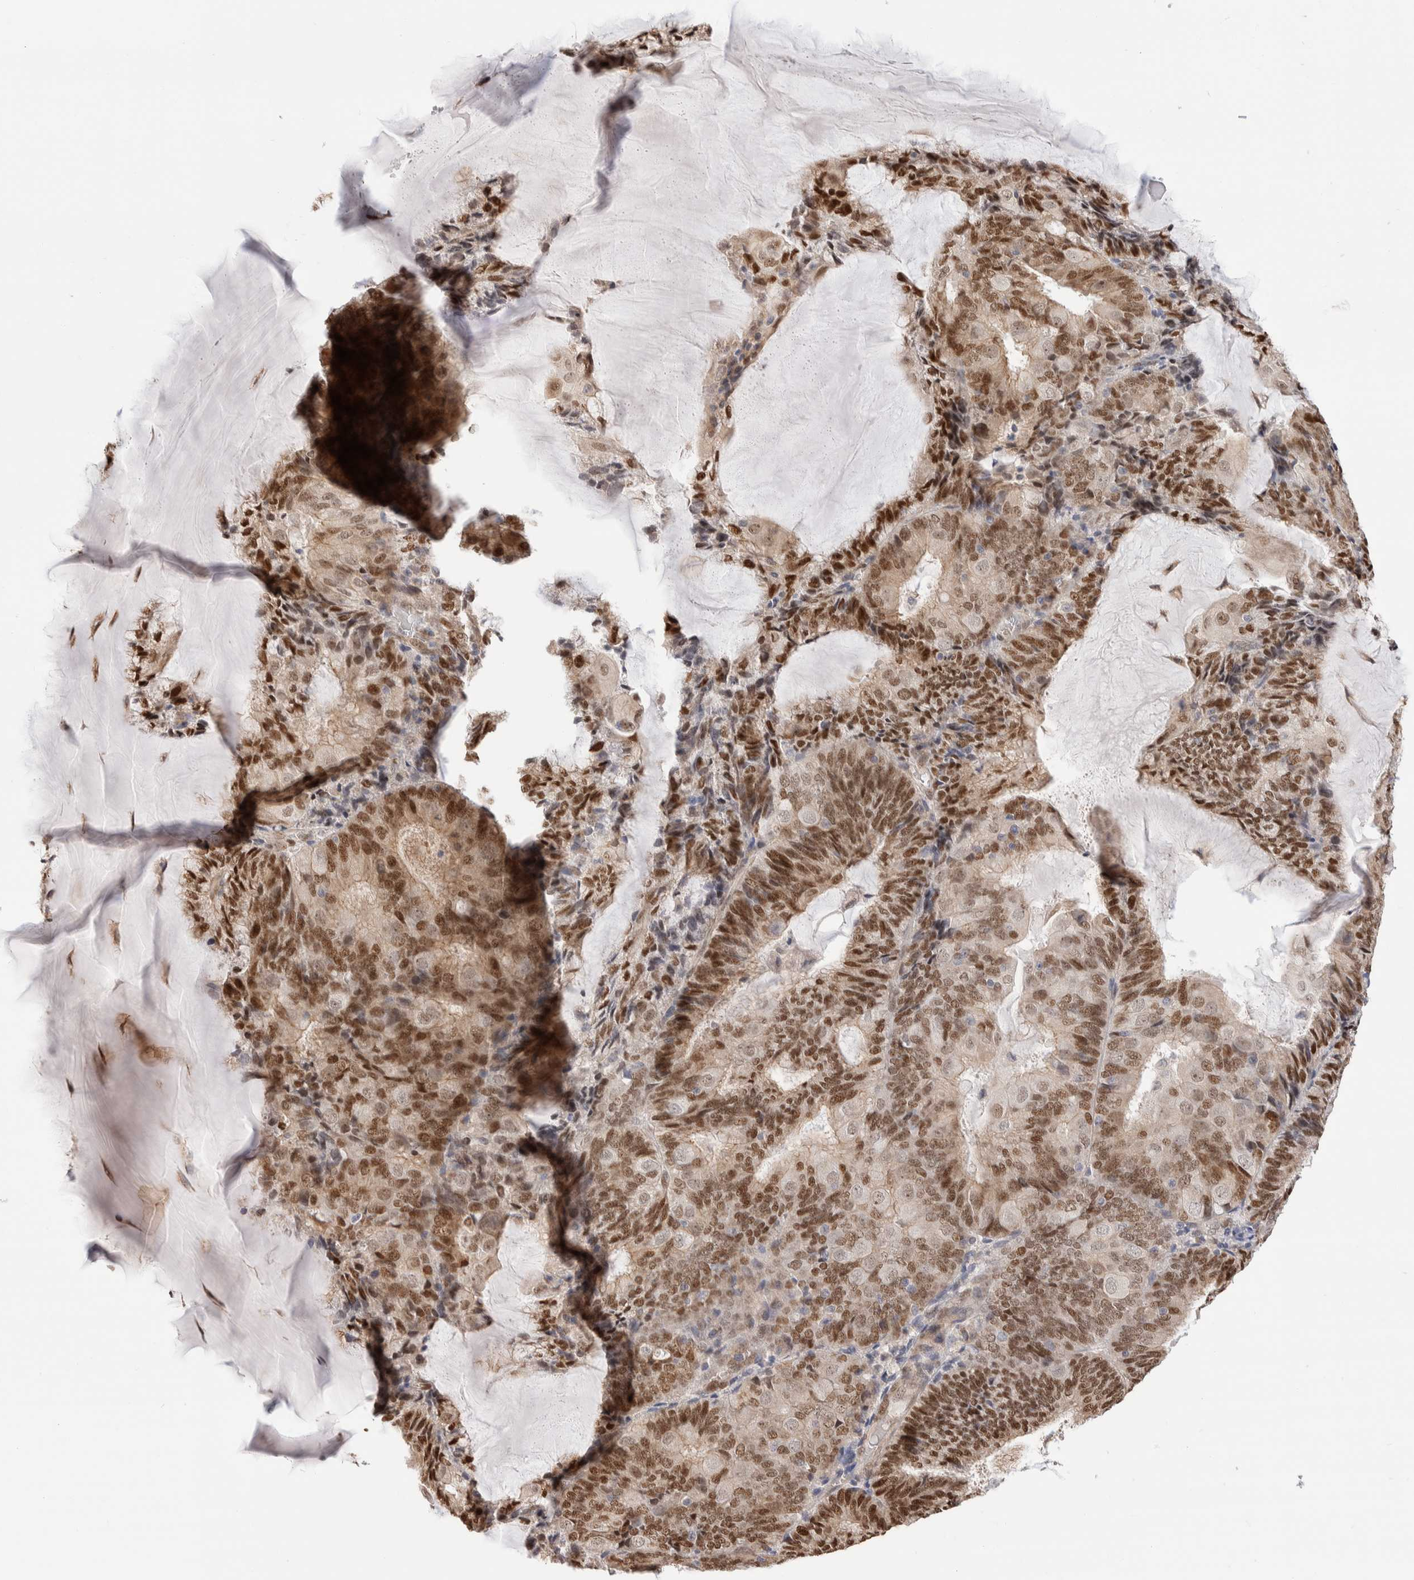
{"staining": {"intensity": "moderate", "quantity": ">75%", "location": "cytoplasmic/membranous,nuclear"}, "tissue": "endometrial cancer", "cell_type": "Tumor cells", "image_type": "cancer", "snomed": [{"axis": "morphology", "description": "Adenocarcinoma, NOS"}, {"axis": "topography", "description": "Endometrium"}], "caption": "About >75% of tumor cells in human adenocarcinoma (endometrial) display moderate cytoplasmic/membranous and nuclear protein expression as visualized by brown immunohistochemical staining.", "gene": "NSMAF", "patient": {"sex": "female", "age": 81}}